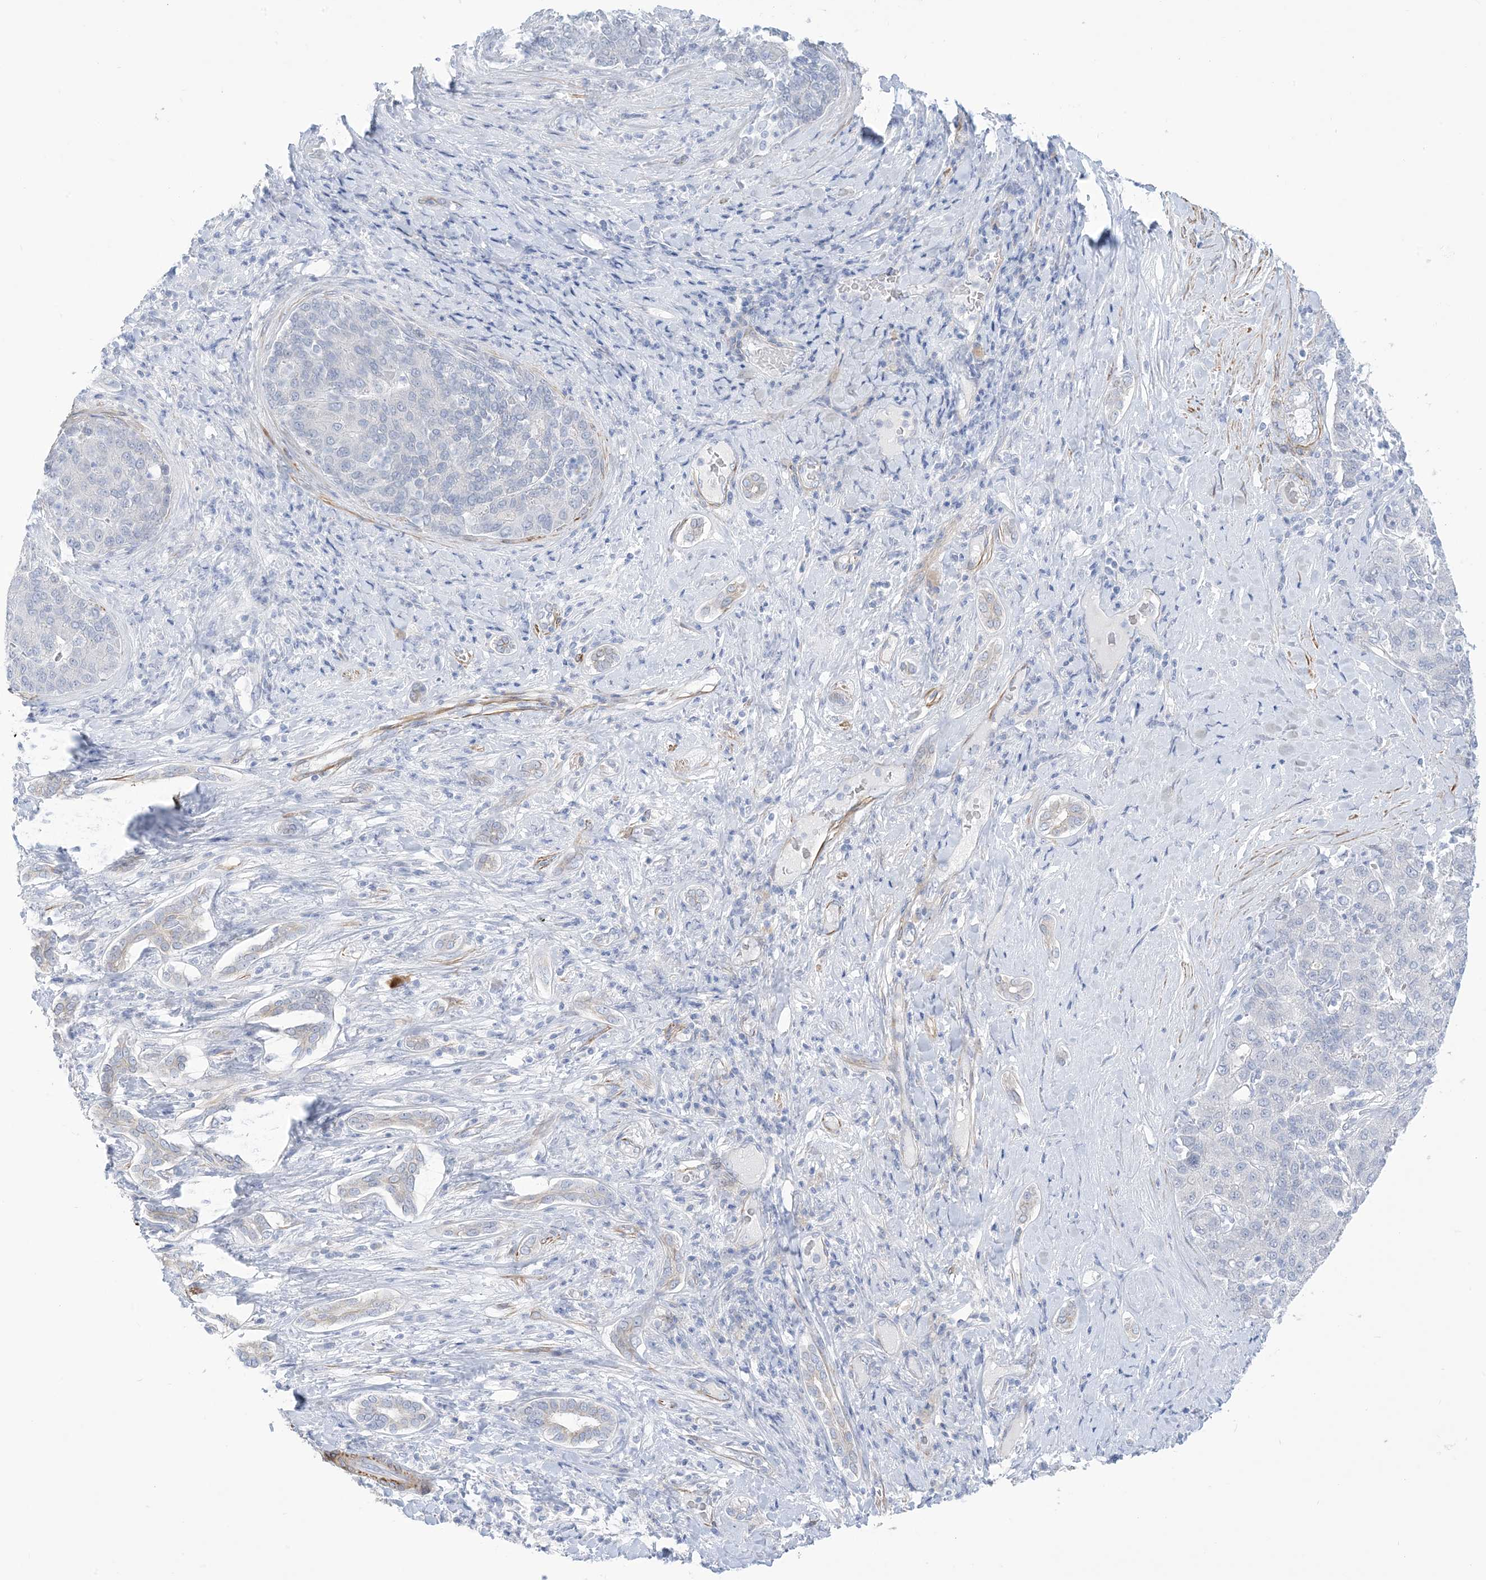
{"staining": {"intensity": "negative", "quantity": "none", "location": "none"}, "tissue": "liver cancer", "cell_type": "Tumor cells", "image_type": "cancer", "snomed": [{"axis": "morphology", "description": "Carcinoma, Hepatocellular, NOS"}, {"axis": "topography", "description": "Liver"}], "caption": "Hepatocellular carcinoma (liver) stained for a protein using immunohistochemistry displays no positivity tumor cells.", "gene": "MARS2", "patient": {"sex": "male", "age": 65}}